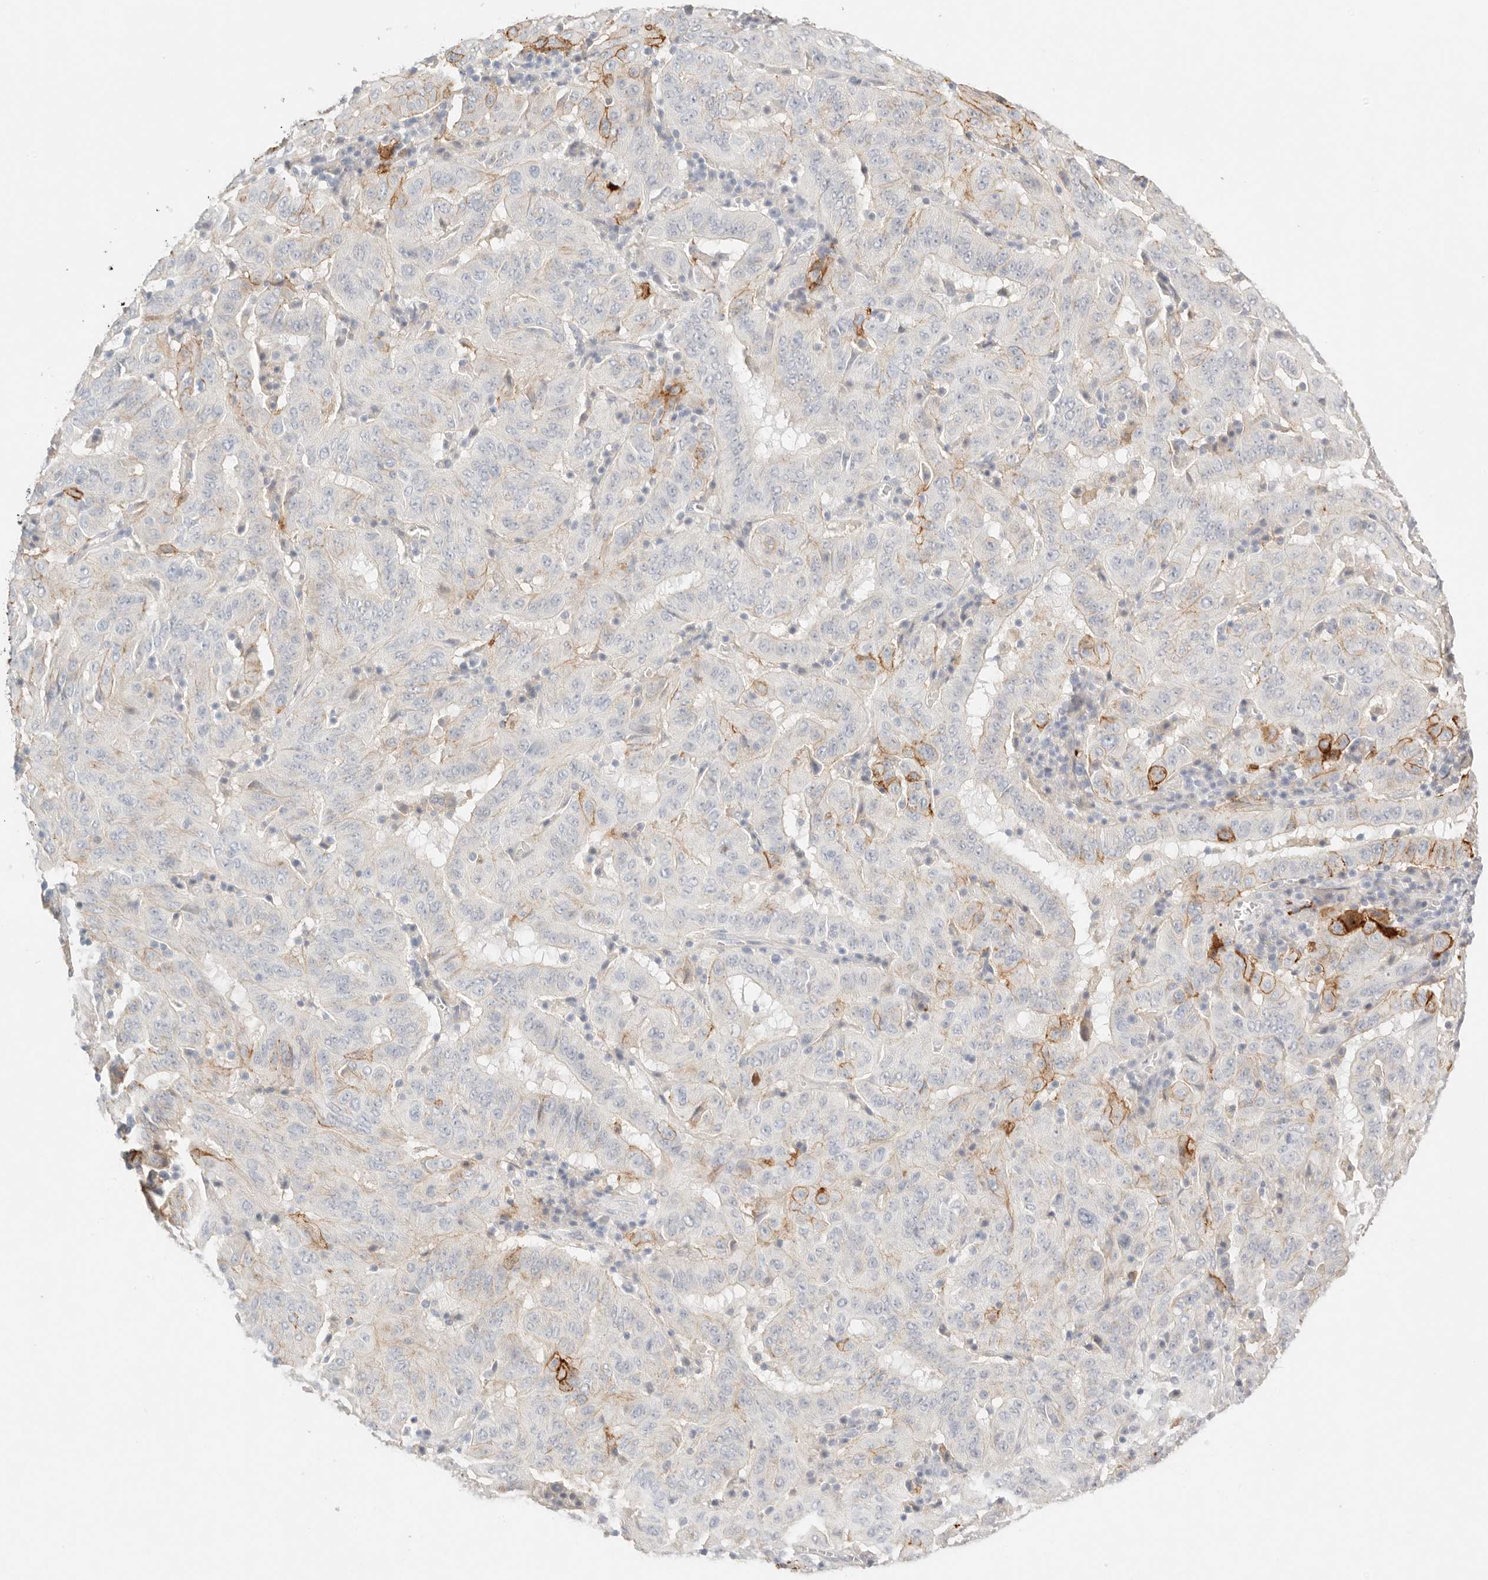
{"staining": {"intensity": "moderate", "quantity": "<25%", "location": "cytoplasmic/membranous"}, "tissue": "pancreatic cancer", "cell_type": "Tumor cells", "image_type": "cancer", "snomed": [{"axis": "morphology", "description": "Adenocarcinoma, NOS"}, {"axis": "topography", "description": "Pancreas"}], "caption": "High-power microscopy captured an immunohistochemistry (IHC) micrograph of pancreatic cancer, revealing moderate cytoplasmic/membranous expression in about <25% of tumor cells.", "gene": "CEP120", "patient": {"sex": "male", "age": 63}}